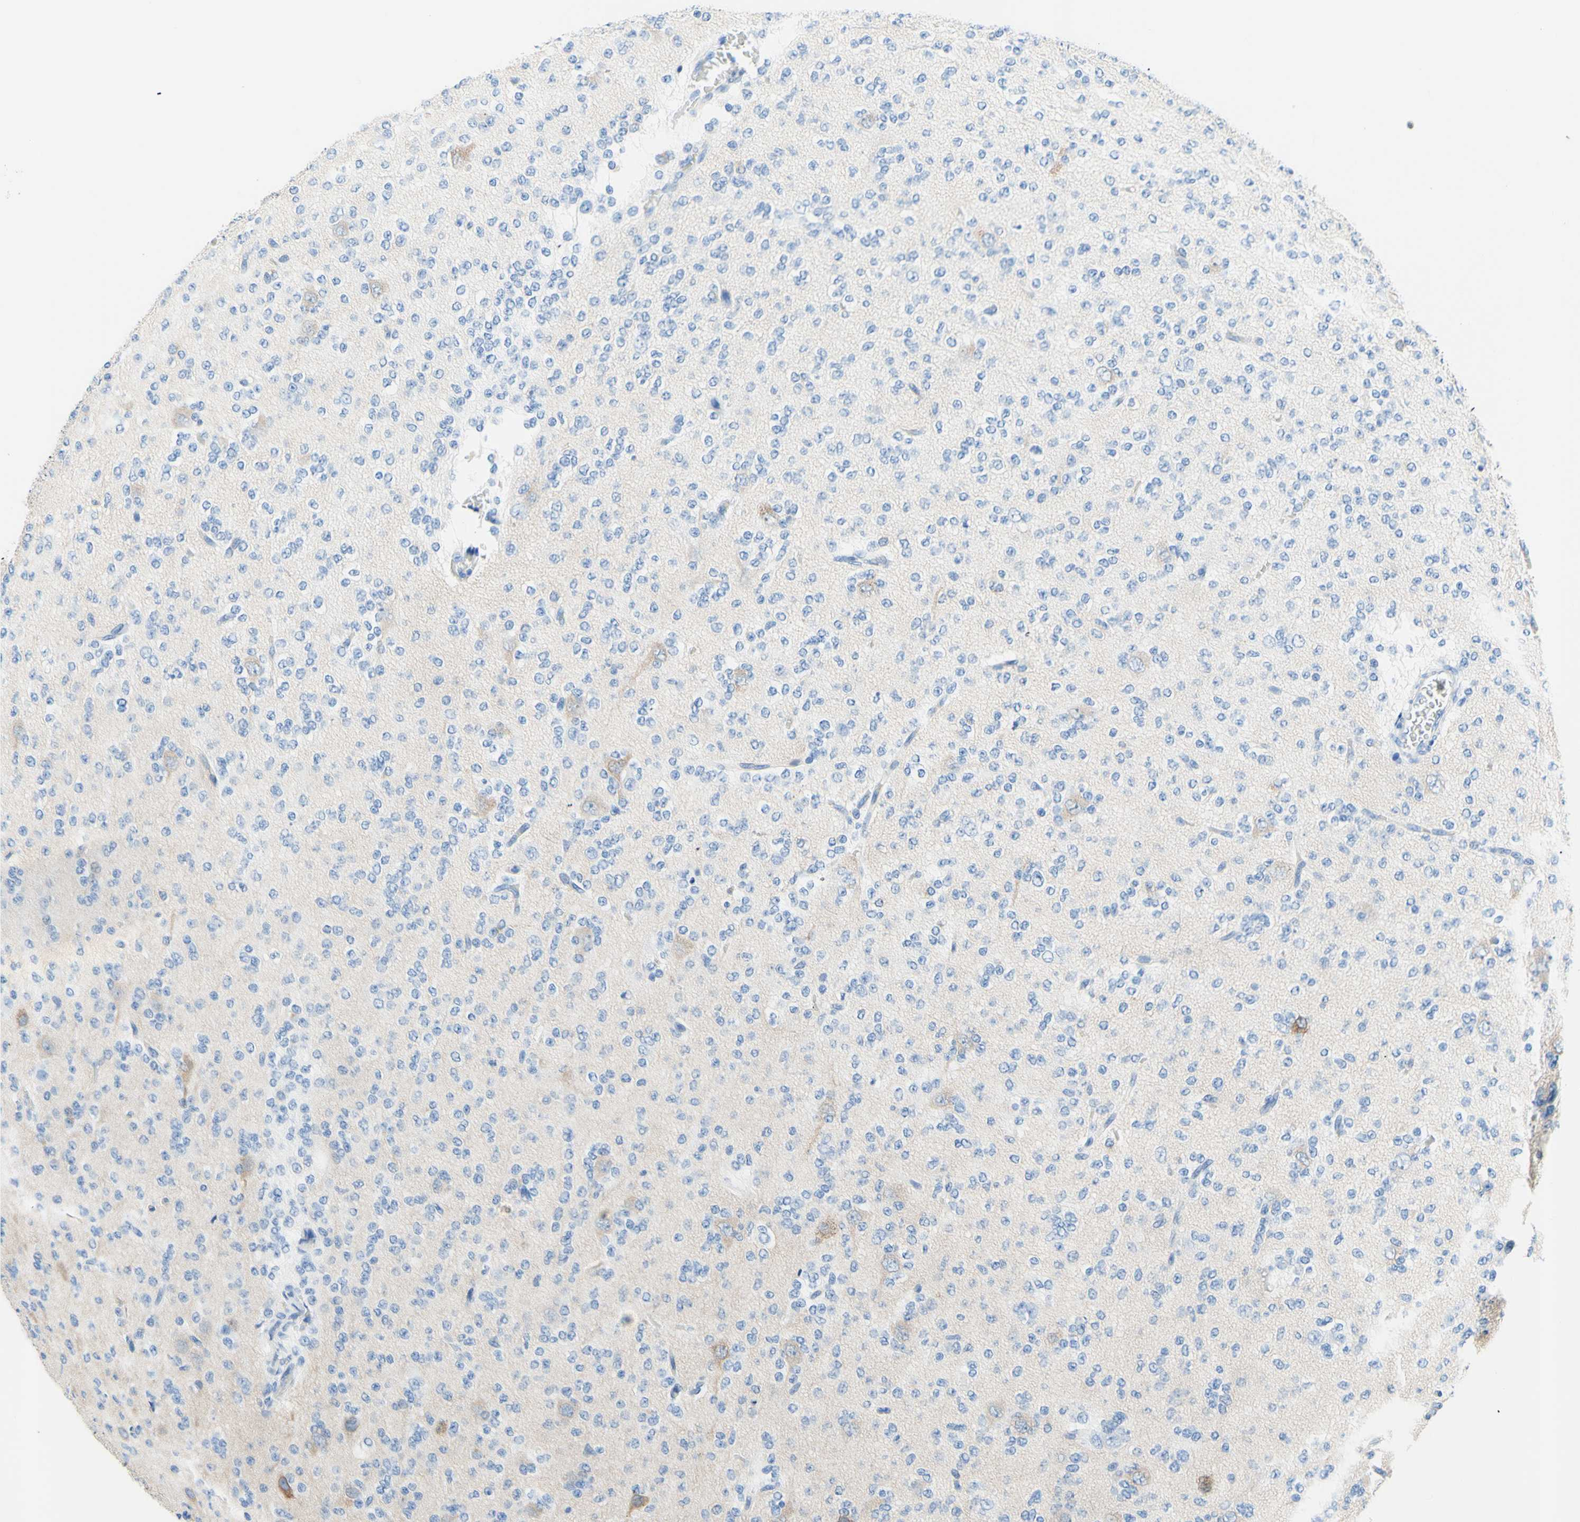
{"staining": {"intensity": "weak", "quantity": "<25%", "location": "cytoplasmic/membranous"}, "tissue": "glioma", "cell_type": "Tumor cells", "image_type": "cancer", "snomed": [{"axis": "morphology", "description": "Glioma, malignant, Low grade"}, {"axis": "topography", "description": "Brain"}], "caption": "Low-grade glioma (malignant) was stained to show a protein in brown. There is no significant expression in tumor cells.", "gene": "HPCA", "patient": {"sex": "male", "age": 38}}